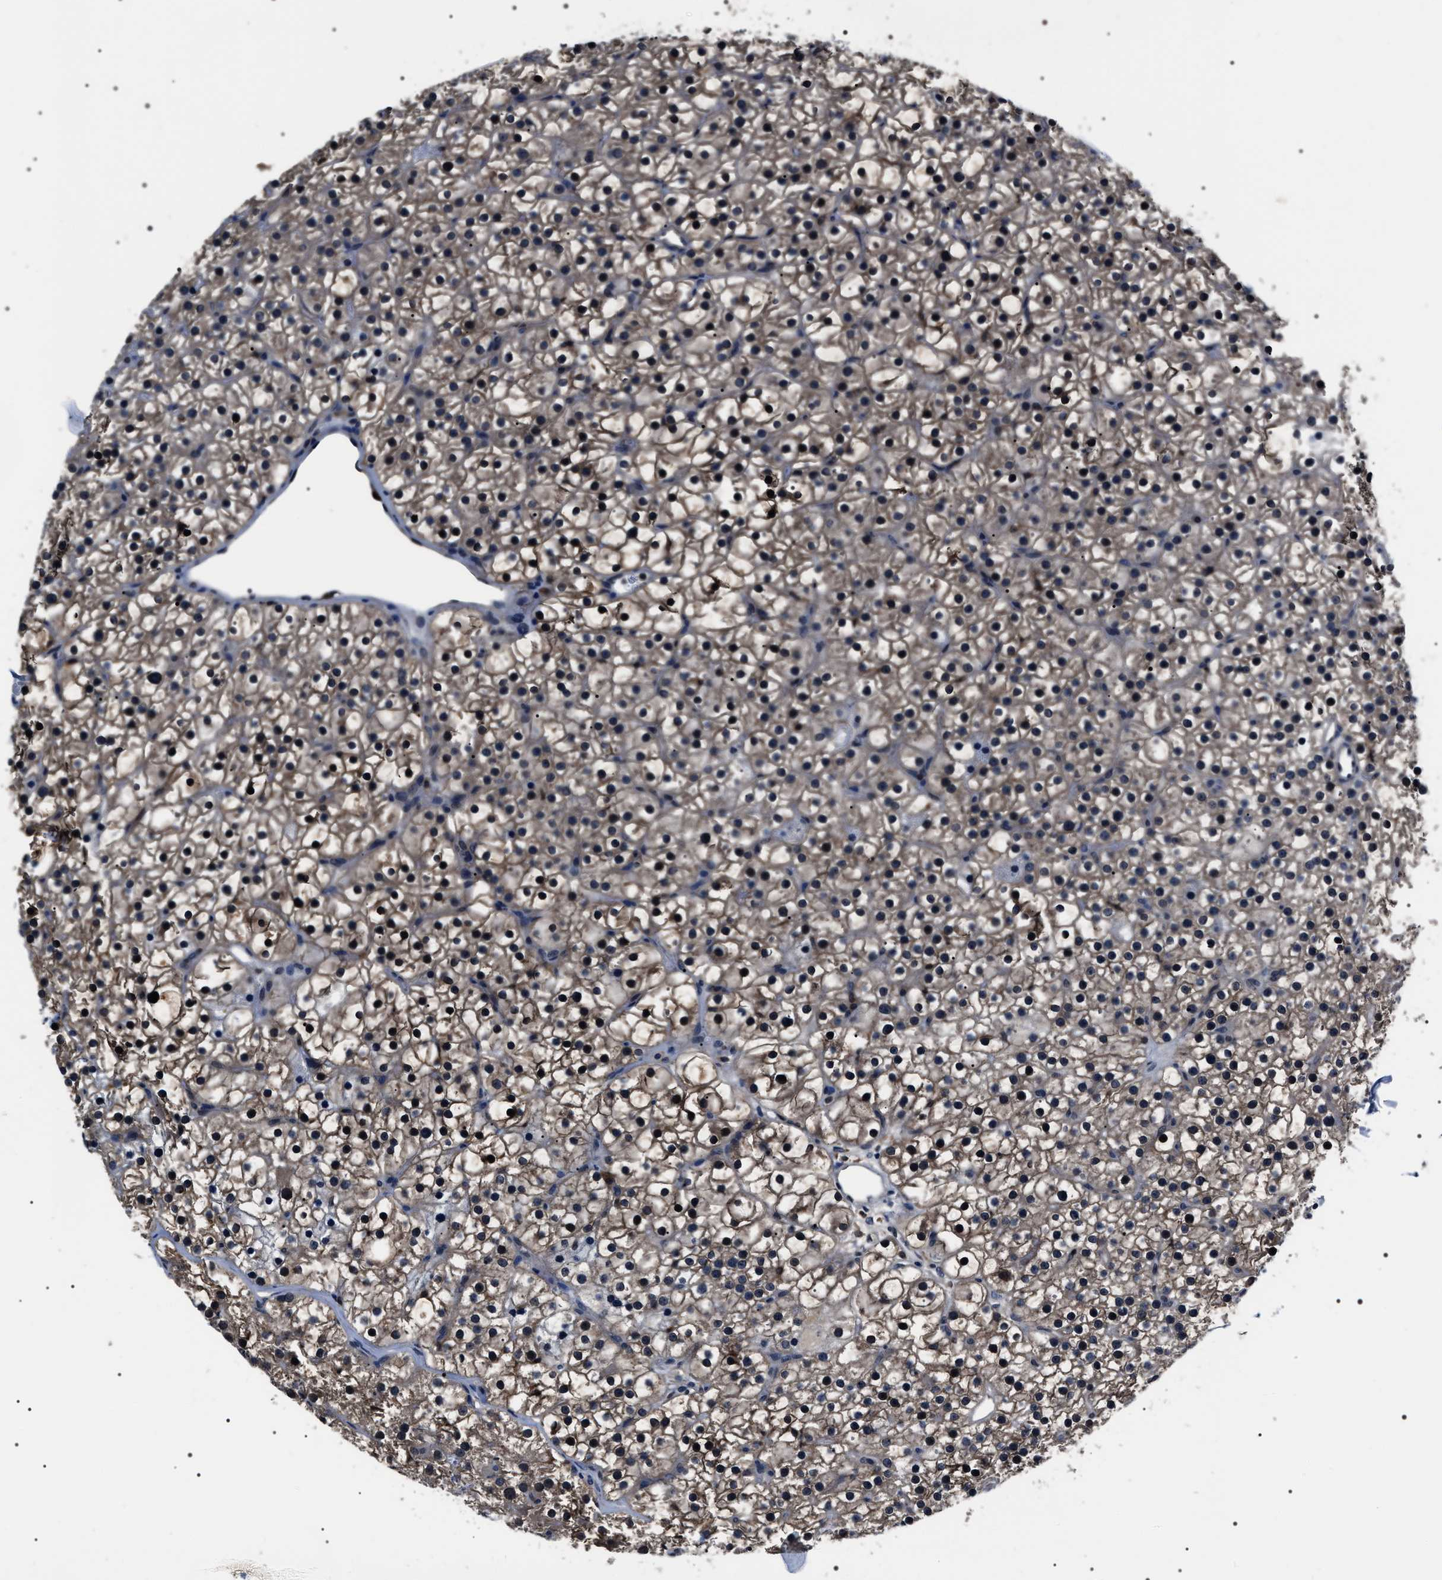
{"staining": {"intensity": "strong", "quantity": ">75%", "location": "cytoplasmic/membranous,nuclear"}, "tissue": "parathyroid gland", "cell_type": "Glandular cells", "image_type": "normal", "snomed": [{"axis": "morphology", "description": "Normal tissue, NOS"}, {"axis": "morphology", "description": "Adenoma, NOS"}, {"axis": "topography", "description": "Parathyroid gland"}], "caption": "Glandular cells reveal high levels of strong cytoplasmic/membranous,nuclear staining in about >75% of cells in unremarkable parathyroid gland. (Brightfield microscopy of DAB IHC at high magnification).", "gene": "SIPA1", "patient": {"sex": "female", "age": 70}}